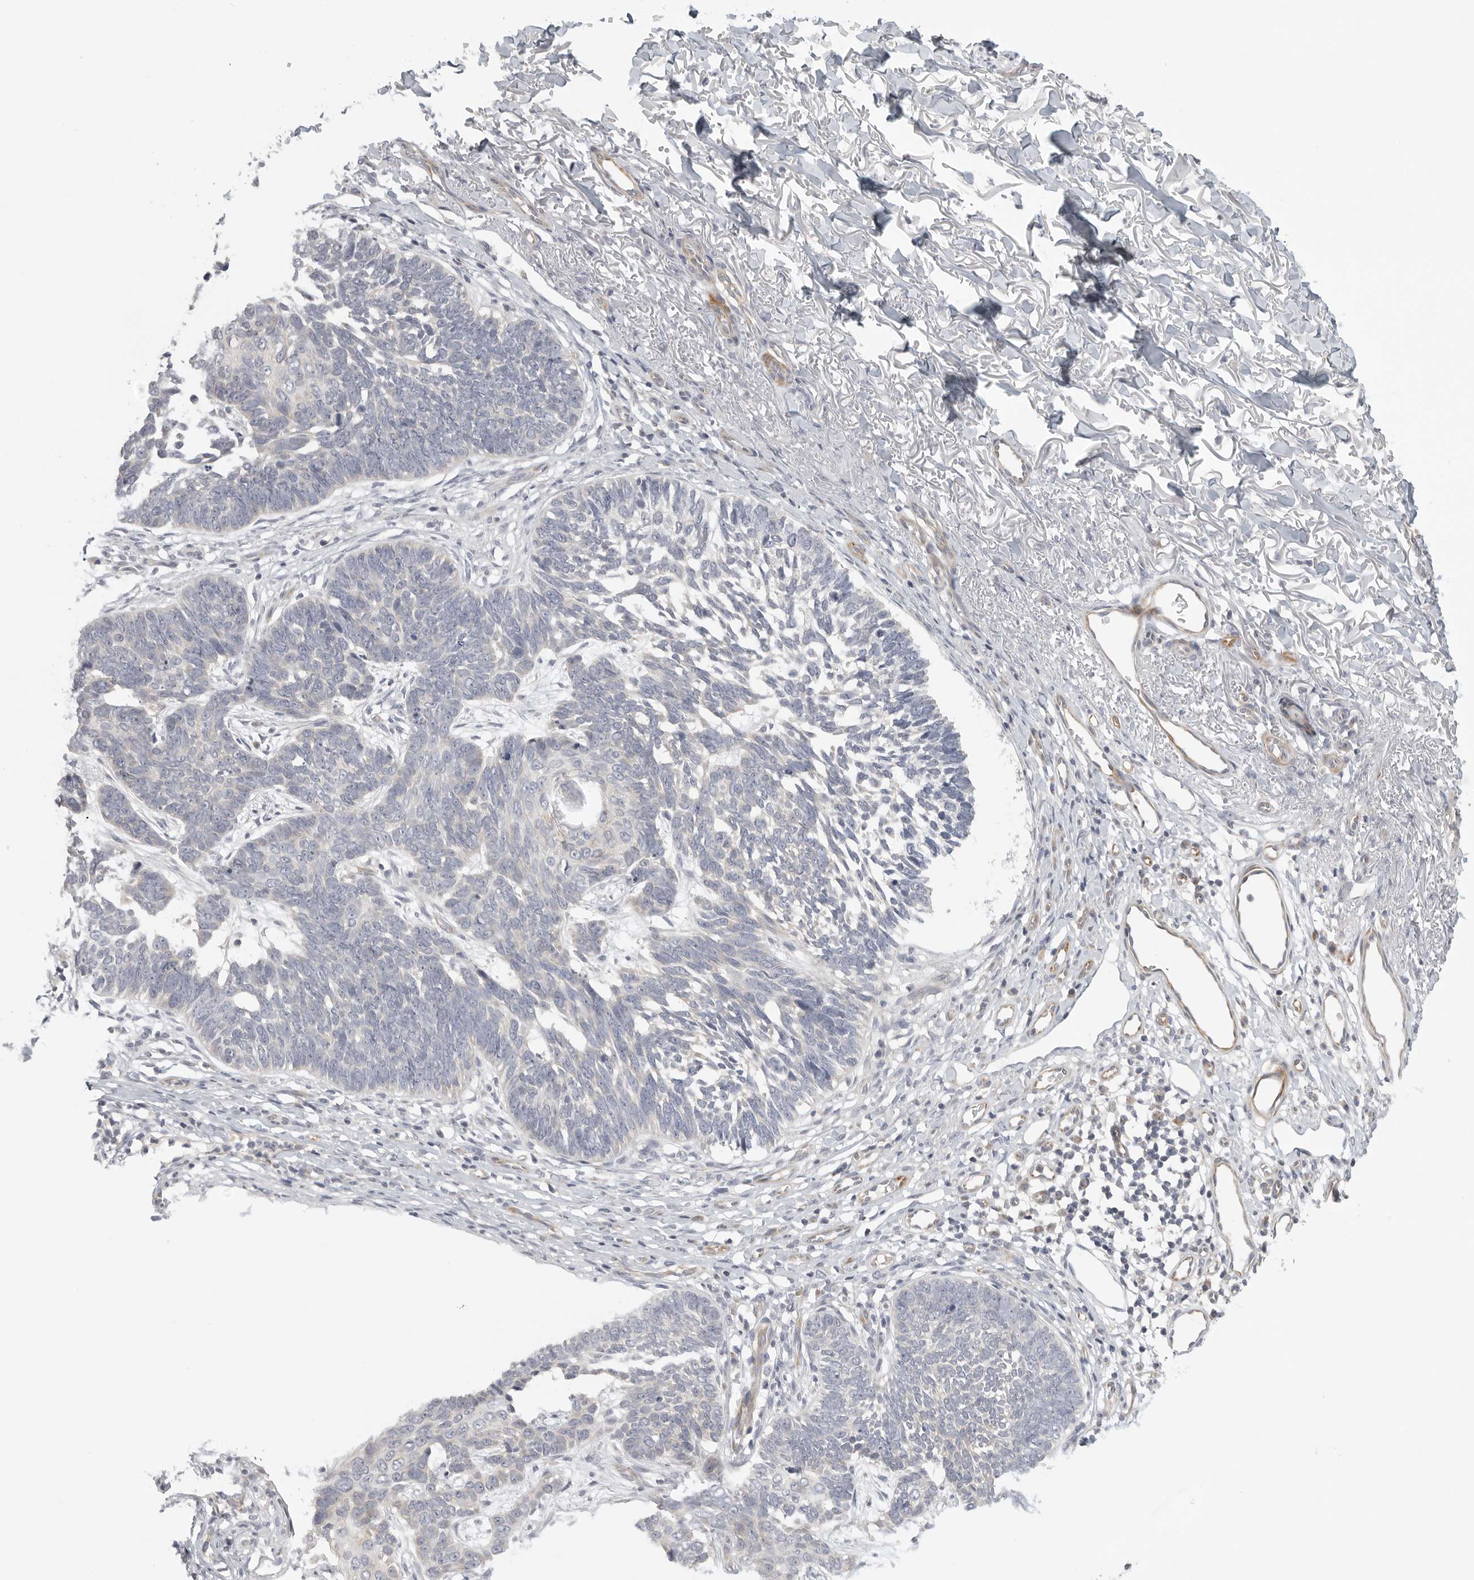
{"staining": {"intensity": "negative", "quantity": "none", "location": "none"}, "tissue": "skin cancer", "cell_type": "Tumor cells", "image_type": "cancer", "snomed": [{"axis": "morphology", "description": "Normal tissue, NOS"}, {"axis": "morphology", "description": "Basal cell carcinoma"}, {"axis": "topography", "description": "Skin"}], "caption": "Tumor cells show no significant protein positivity in skin cancer.", "gene": "STAB2", "patient": {"sex": "male", "age": 77}}